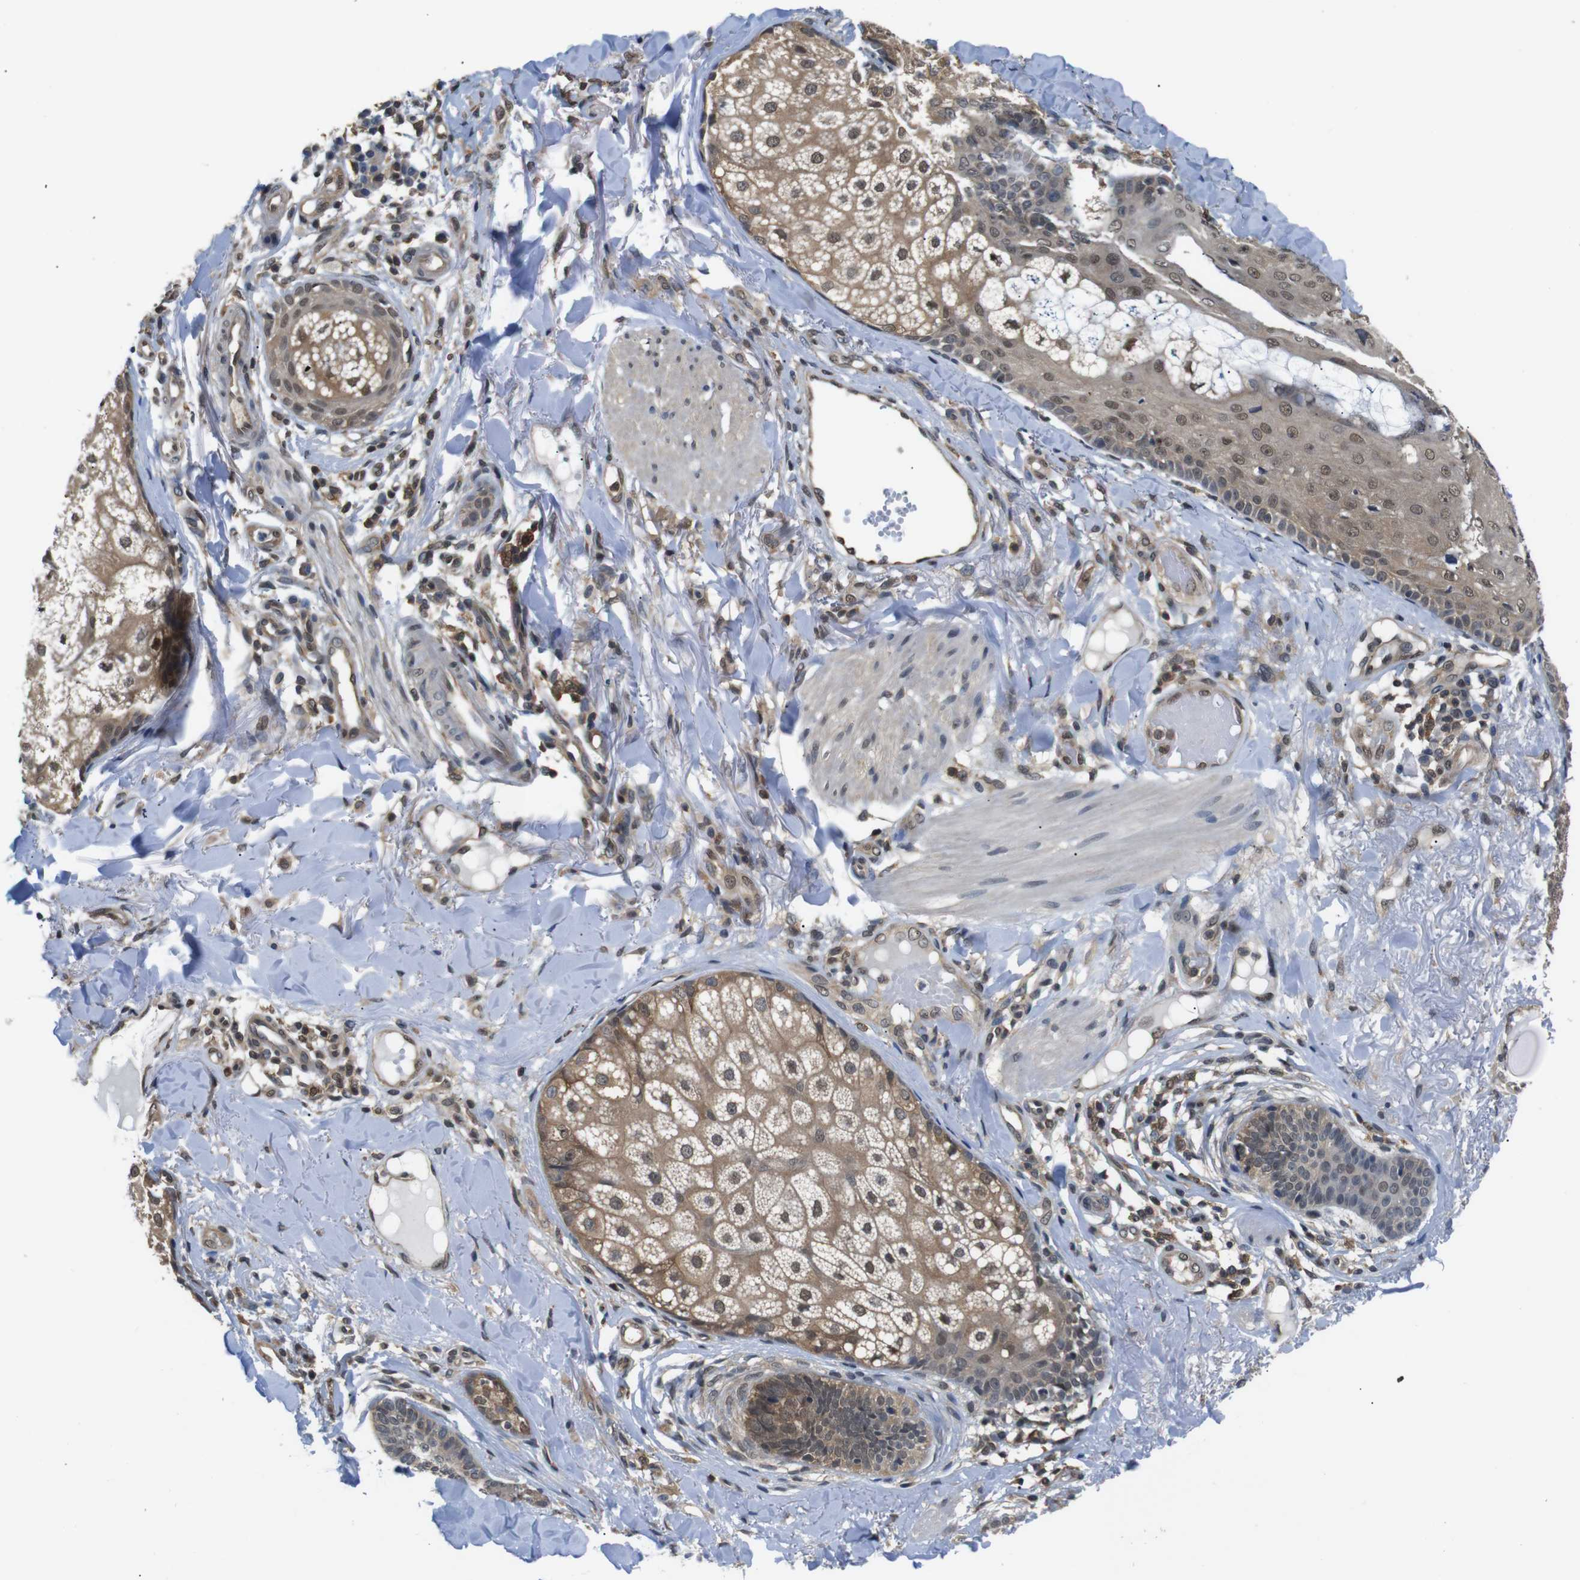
{"staining": {"intensity": "moderate", "quantity": ">75%", "location": "cytoplasmic/membranous"}, "tissue": "skin cancer", "cell_type": "Tumor cells", "image_type": "cancer", "snomed": [{"axis": "morphology", "description": "Normal tissue, NOS"}, {"axis": "morphology", "description": "Basal cell carcinoma"}, {"axis": "topography", "description": "Skin"}], "caption": "Immunohistochemical staining of skin cancer reveals moderate cytoplasmic/membranous protein expression in approximately >75% of tumor cells.", "gene": "UBXN1", "patient": {"sex": "male", "age": 52}}